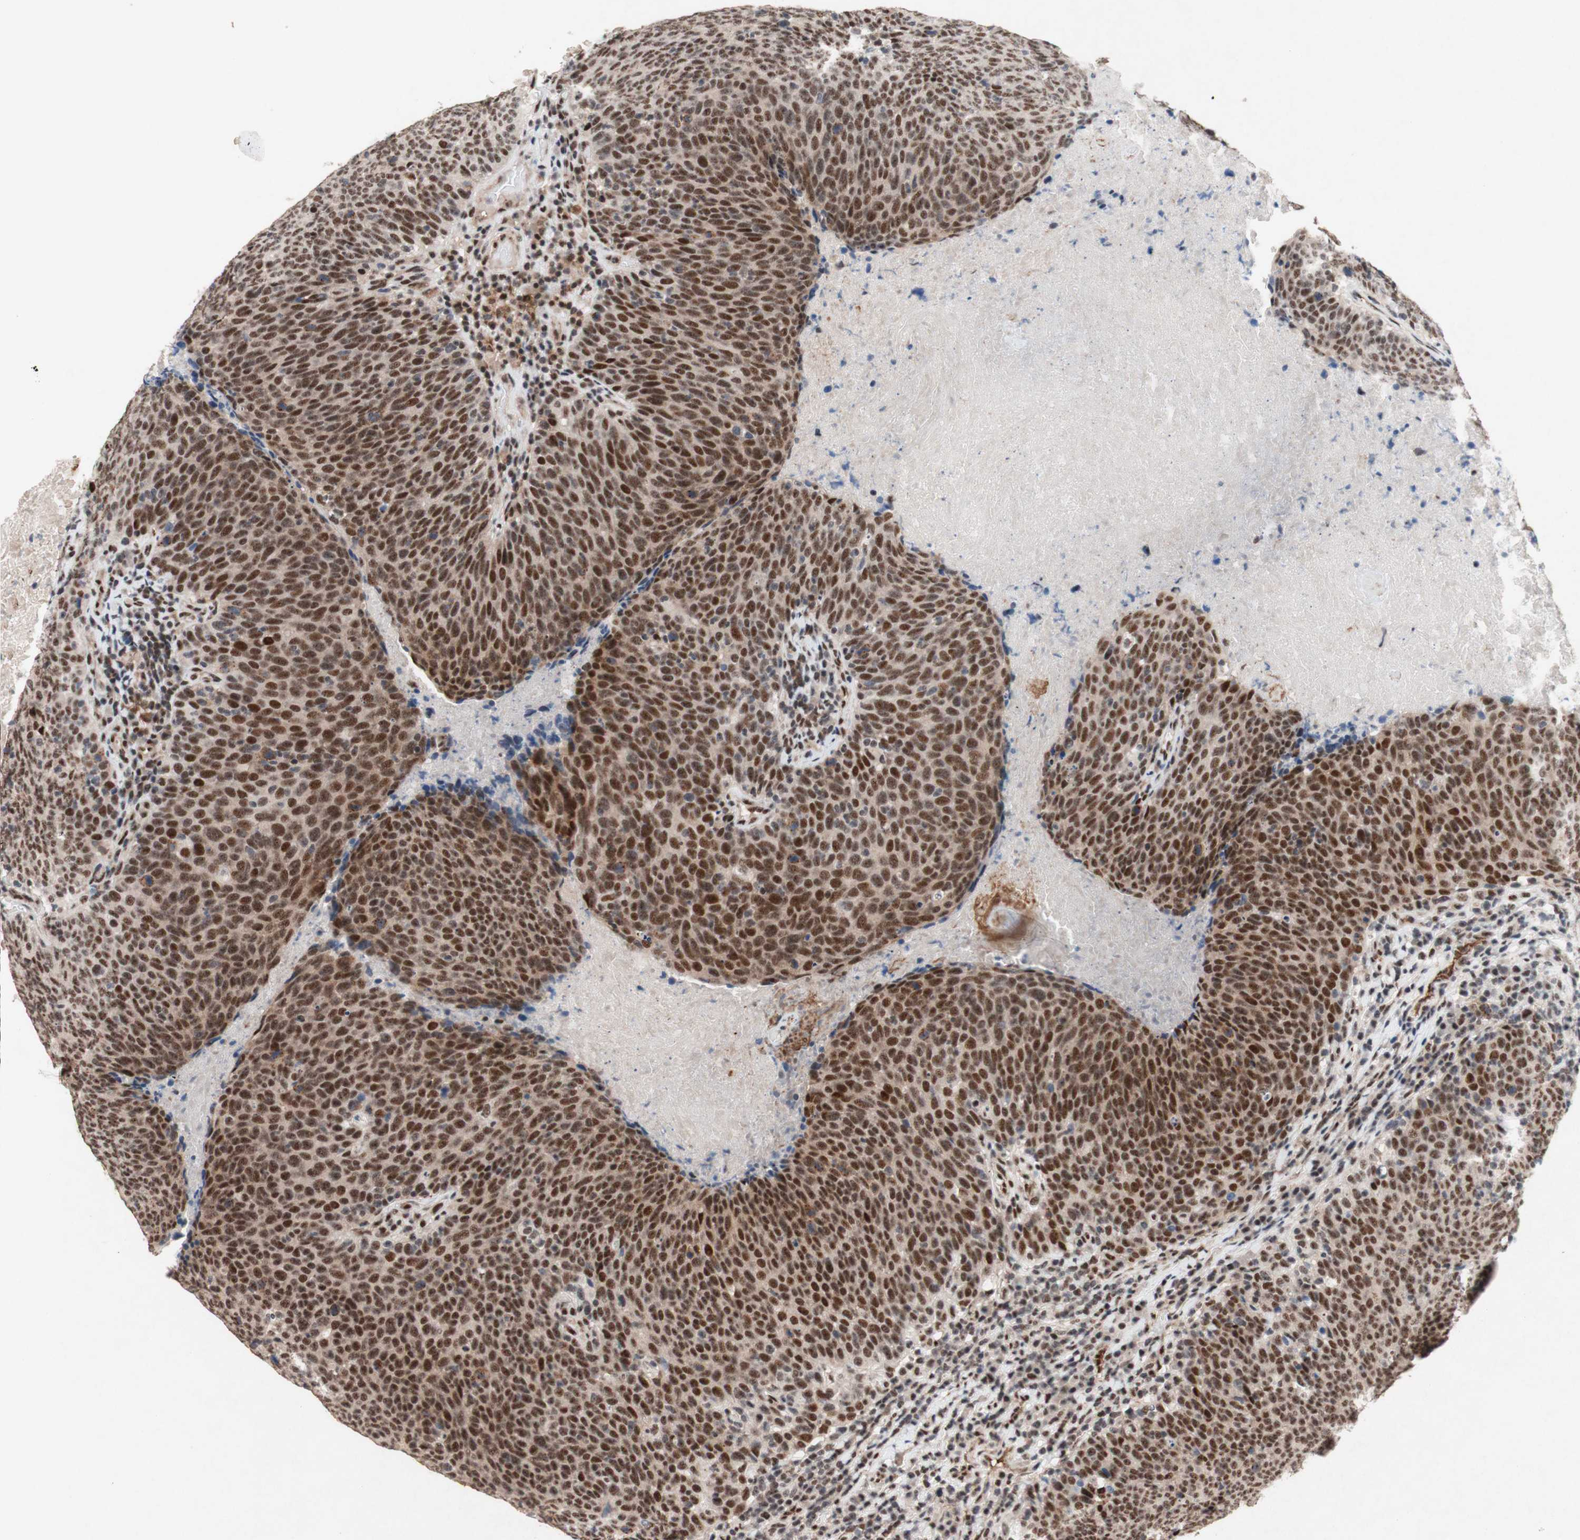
{"staining": {"intensity": "moderate", "quantity": ">75%", "location": "nuclear"}, "tissue": "head and neck cancer", "cell_type": "Tumor cells", "image_type": "cancer", "snomed": [{"axis": "morphology", "description": "Squamous cell carcinoma, NOS"}, {"axis": "morphology", "description": "Squamous cell carcinoma, metastatic, NOS"}, {"axis": "topography", "description": "Lymph node"}, {"axis": "topography", "description": "Head-Neck"}], "caption": "About >75% of tumor cells in human head and neck cancer (squamous cell carcinoma) exhibit moderate nuclear protein positivity as visualized by brown immunohistochemical staining.", "gene": "TLE1", "patient": {"sex": "male", "age": 62}}